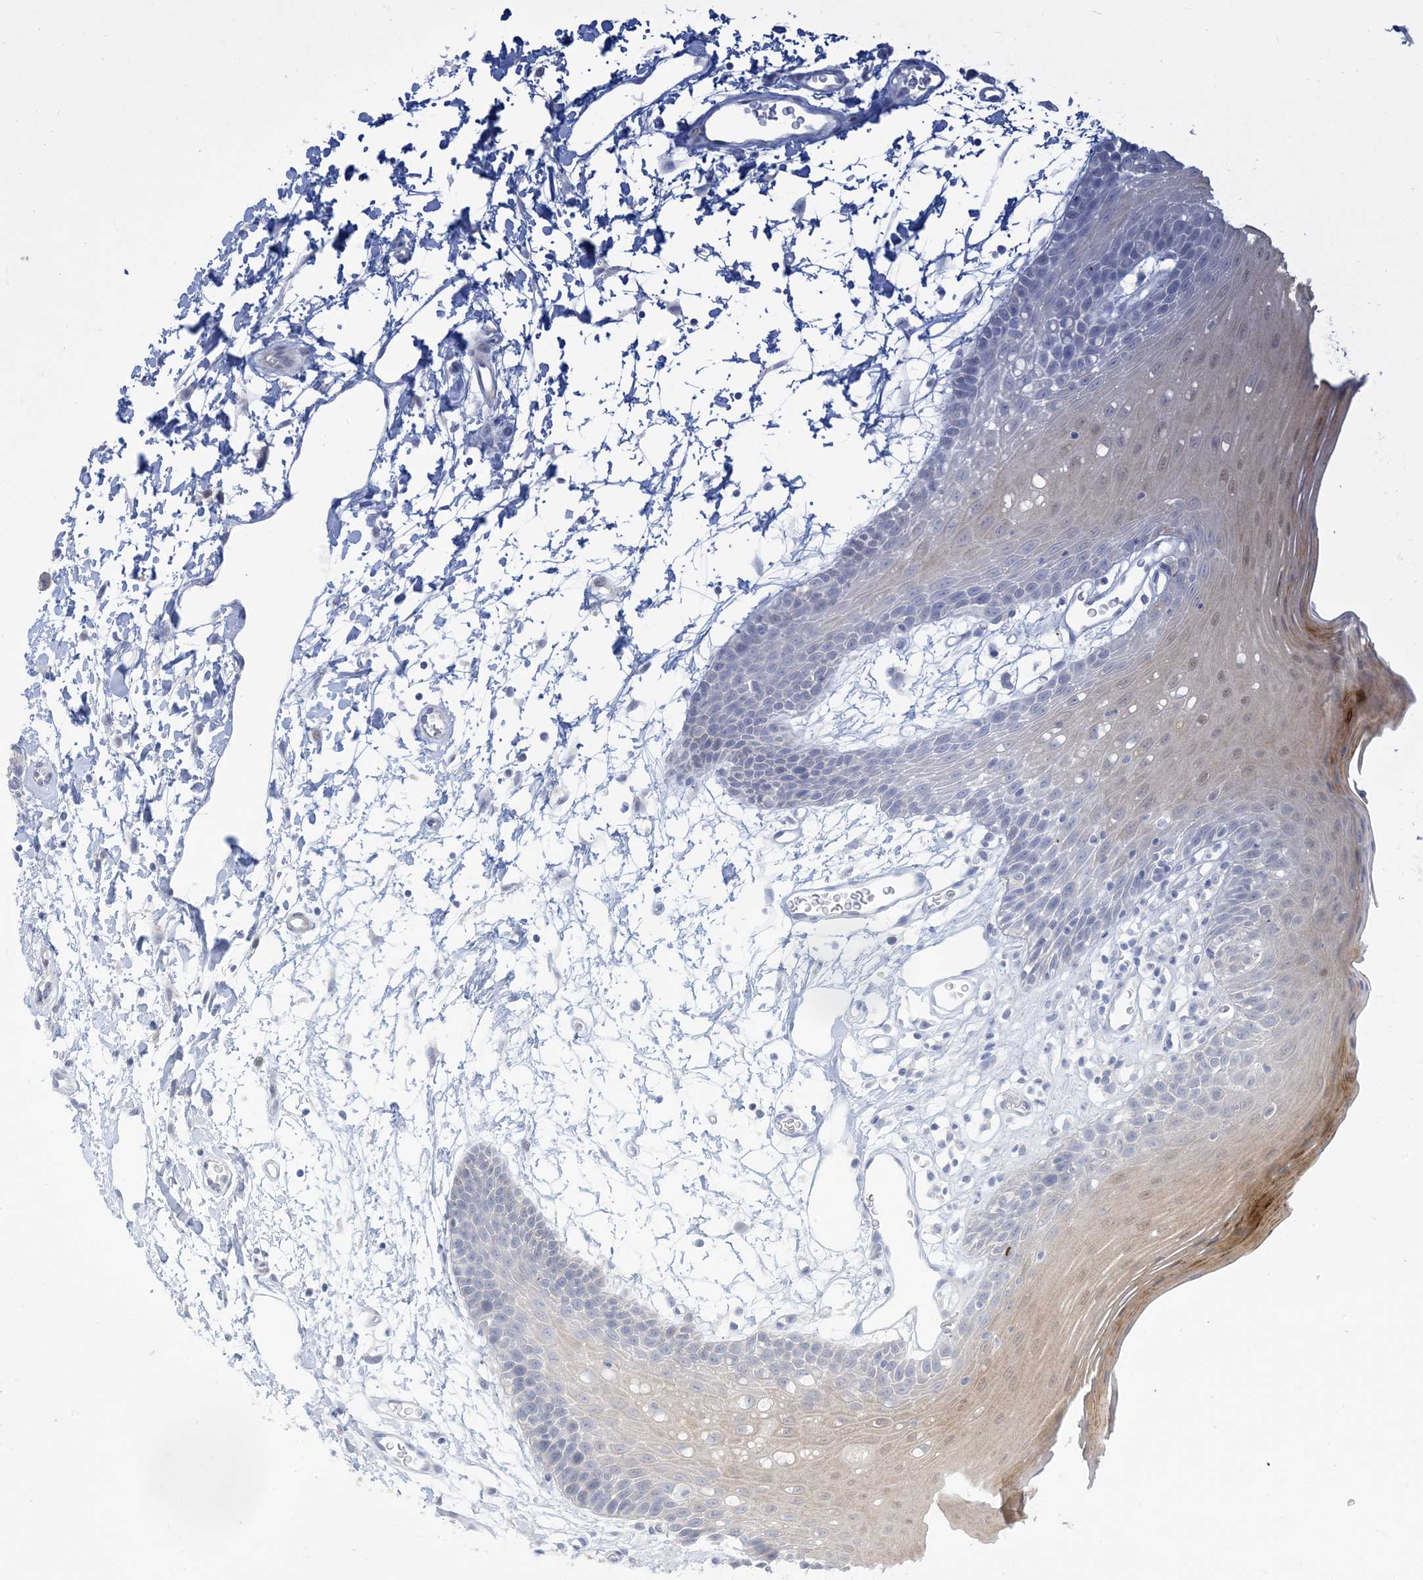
{"staining": {"intensity": "weak", "quantity": "<25%", "location": "nuclear"}, "tissue": "oral mucosa", "cell_type": "Squamous epithelial cells", "image_type": "normal", "snomed": [{"axis": "morphology", "description": "Normal tissue, NOS"}, {"axis": "topography", "description": "Skeletal muscle"}, {"axis": "topography", "description": "Oral tissue"}, {"axis": "topography", "description": "Salivary gland"}, {"axis": "topography", "description": "Peripheral nerve tissue"}], "caption": "DAB immunohistochemical staining of unremarkable oral mucosa demonstrates no significant positivity in squamous epithelial cells.", "gene": "RNF175", "patient": {"sex": "male", "age": 54}}